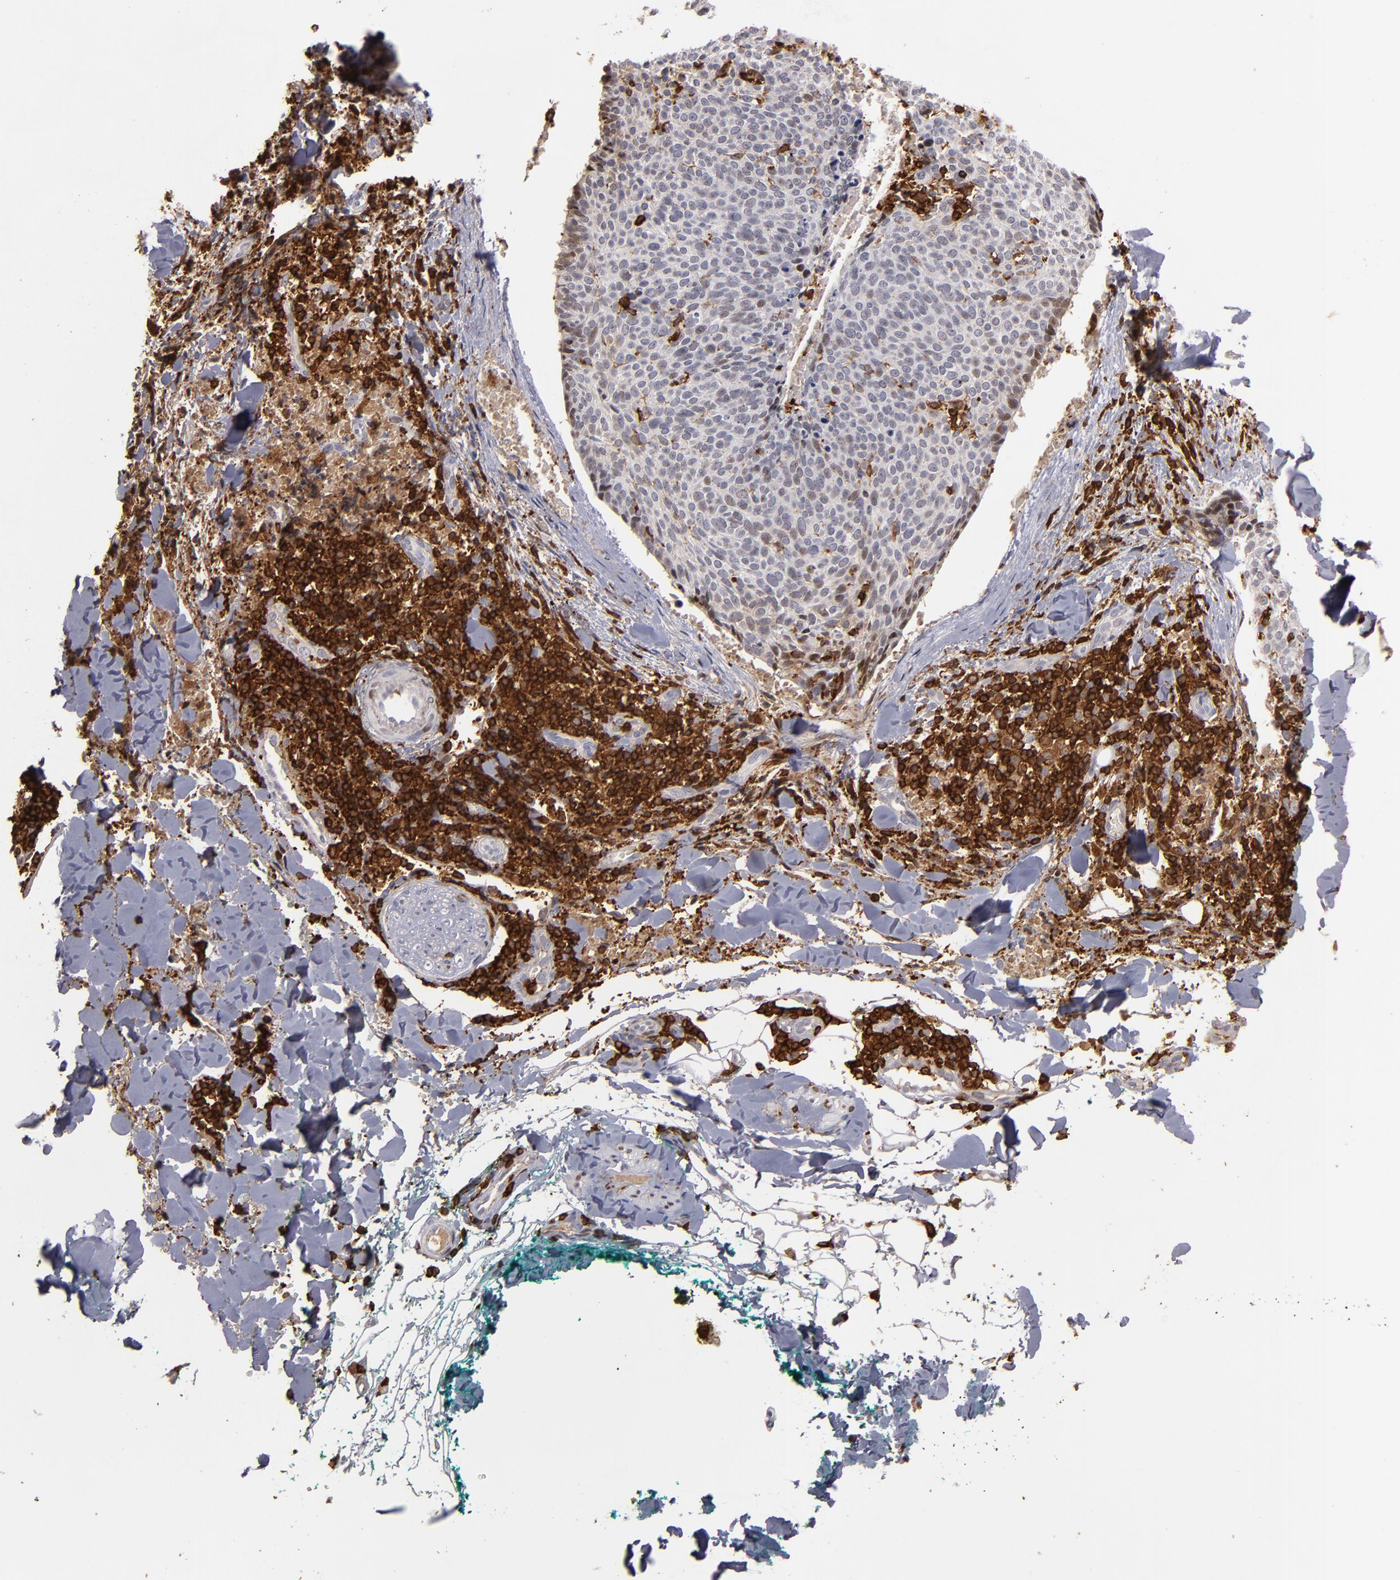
{"staining": {"intensity": "moderate", "quantity": "25%-75%", "location": "nuclear"}, "tissue": "skin cancer", "cell_type": "Tumor cells", "image_type": "cancer", "snomed": [{"axis": "morphology", "description": "Normal tissue, NOS"}, {"axis": "morphology", "description": "Basal cell carcinoma"}, {"axis": "topography", "description": "Skin"}], "caption": "Immunohistochemical staining of human basal cell carcinoma (skin) shows medium levels of moderate nuclear protein staining in approximately 25%-75% of tumor cells.", "gene": "WAS", "patient": {"sex": "female", "age": 57}}